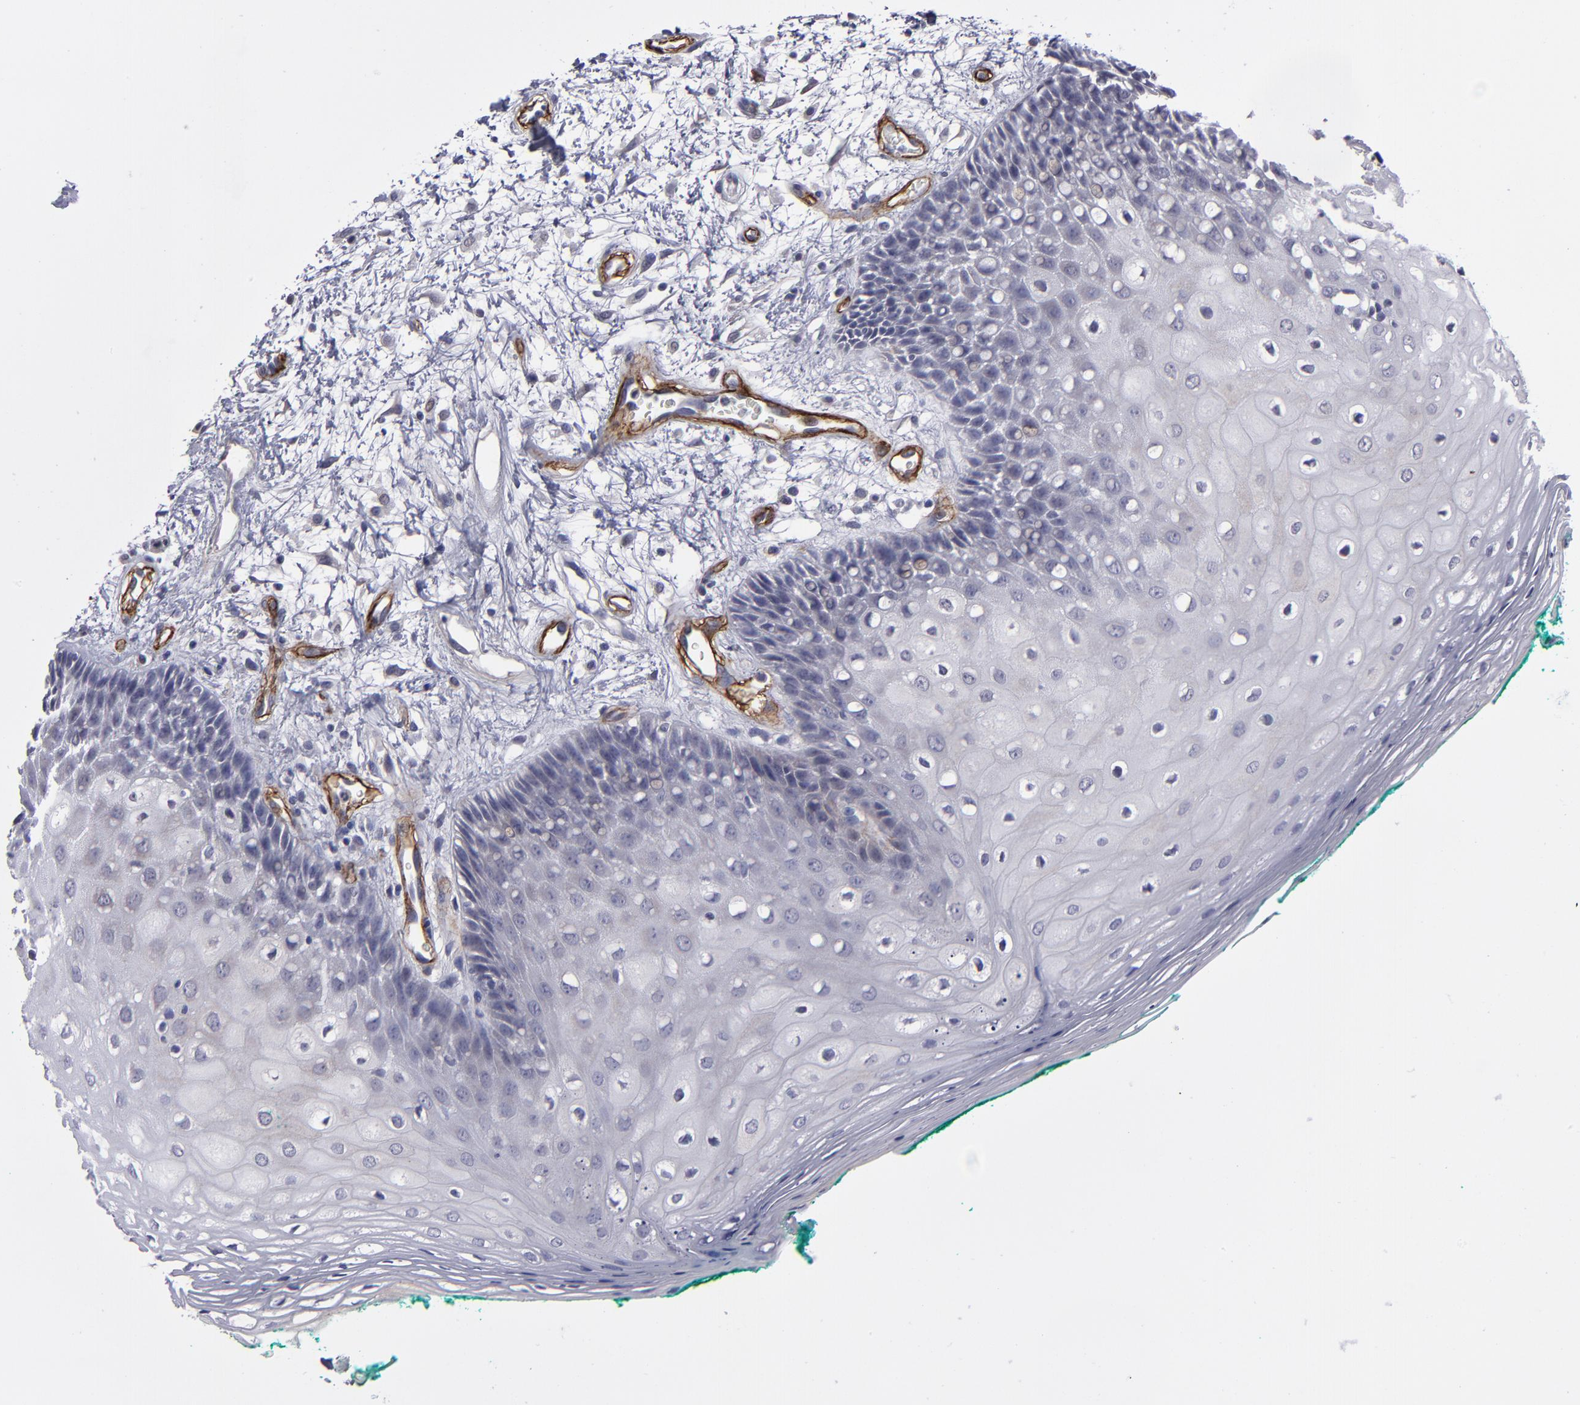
{"staining": {"intensity": "negative", "quantity": "none", "location": "none"}, "tissue": "oral mucosa", "cell_type": "Squamous epithelial cells", "image_type": "normal", "snomed": [{"axis": "morphology", "description": "Normal tissue, NOS"}, {"axis": "morphology", "description": "Squamous cell carcinoma, NOS"}, {"axis": "topography", "description": "Skeletal muscle"}, {"axis": "topography", "description": "Oral tissue"}, {"axis": "topography", "description": "Head-Neck"}], "caption": "The image reveals no staining of squamous epithelial cells in benign oral mucosa. (Immunohistochemistry (ihc), brightfield microscopy, high magnification).", "gene": "ZNF175", "patient": {"sex": "female", "age": 84}}